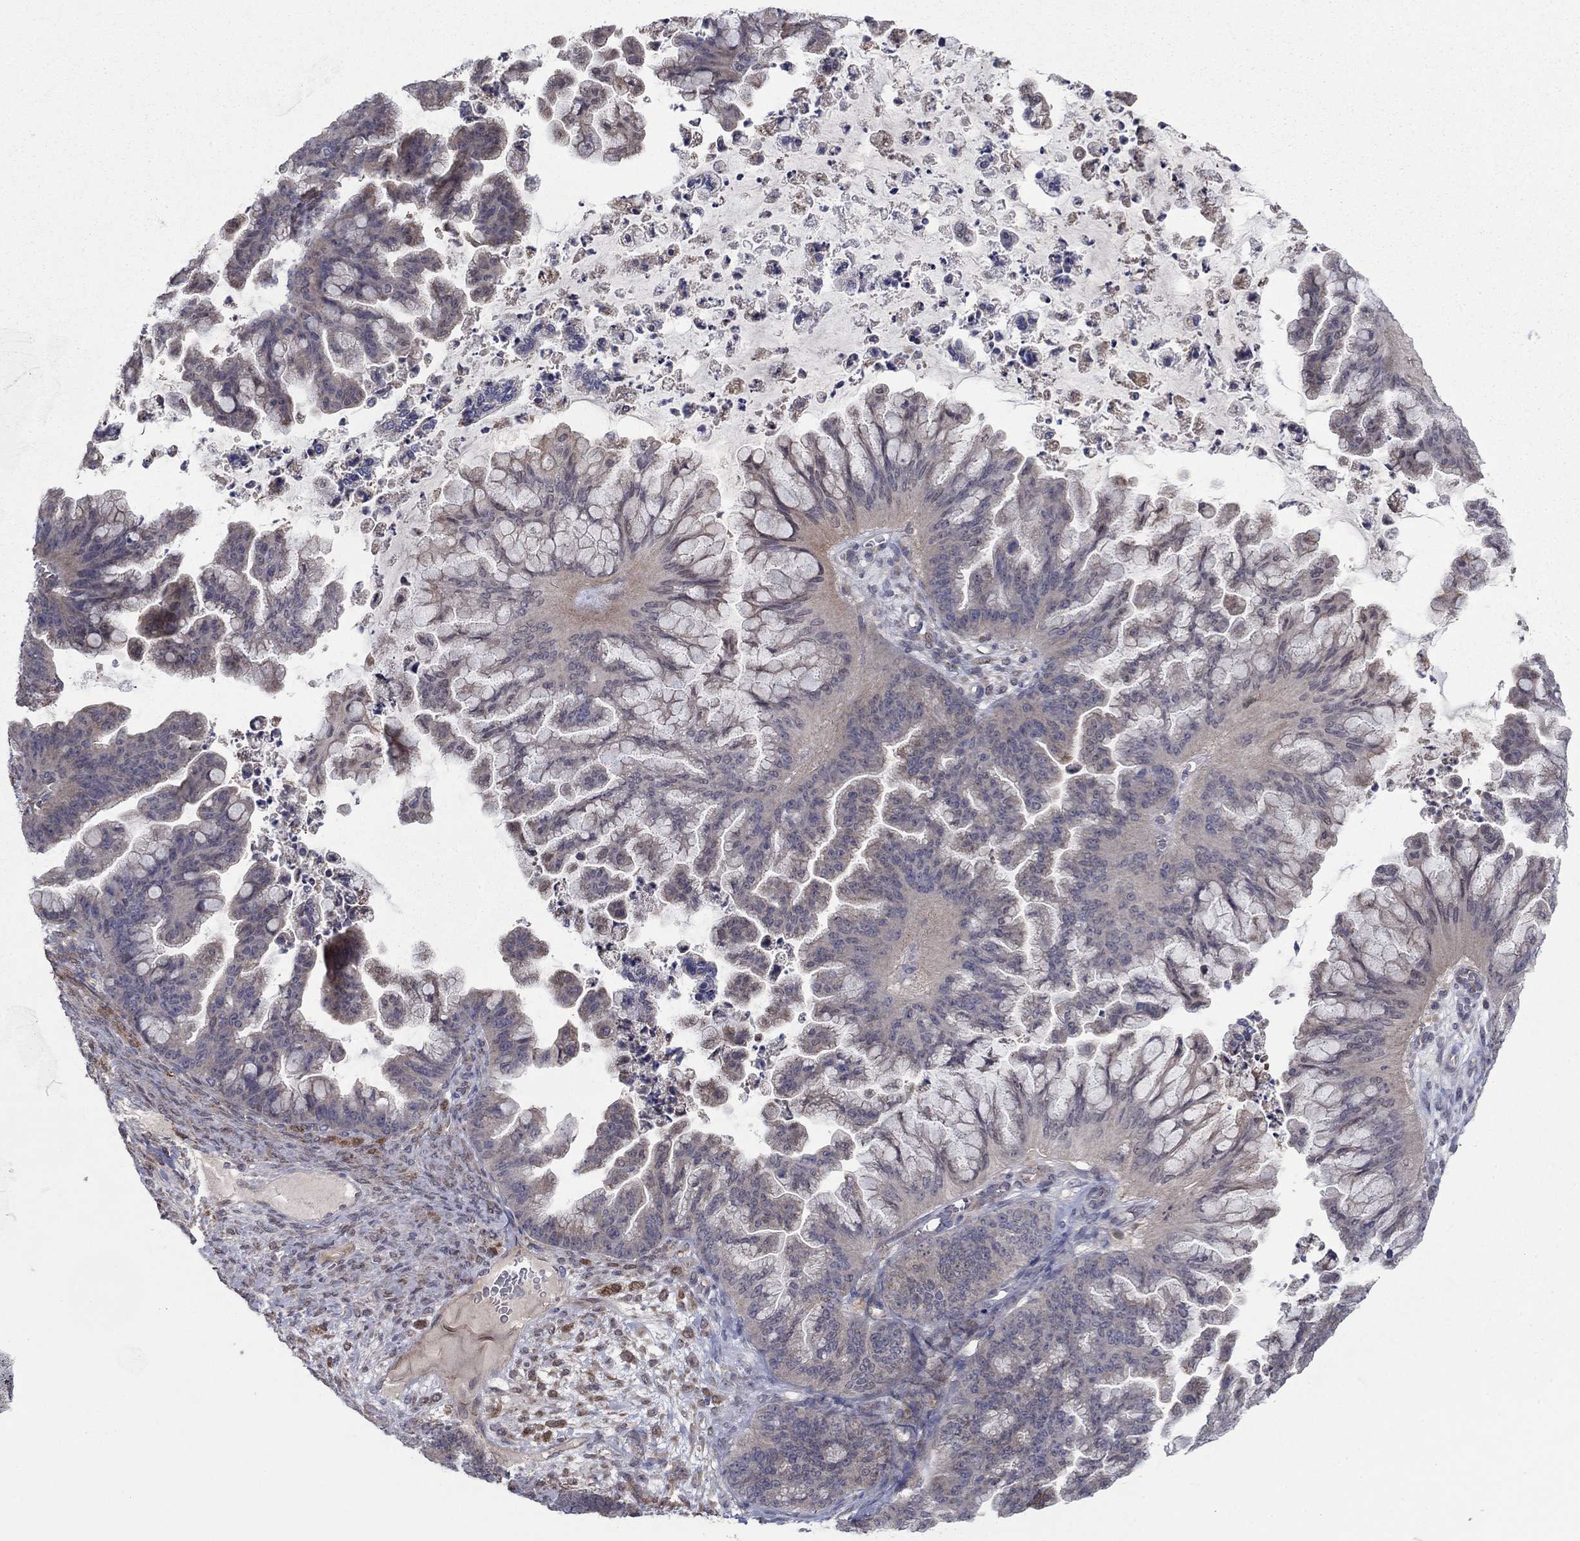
{"staining": {"intensity": "weak", "quantity": "<25%", "location": "cytoplasmic/membranous"}, "tissue": "ovarian cancer", "cell_type": "Tumor cells", "image_type": "cancer", "snomed": [{"axis": "morphology", "description": "Cystadenocarcinoma, mucinous, NOS"}, {"axis": "topography", "description": "Ovary"}], "caption": "IHC image of human ovarian cancer stained for a protein (brown), which demonstrates no staining in tumor cells.", "gene": "GRHPR", "patient": {"sex": "female", "age": 67}}